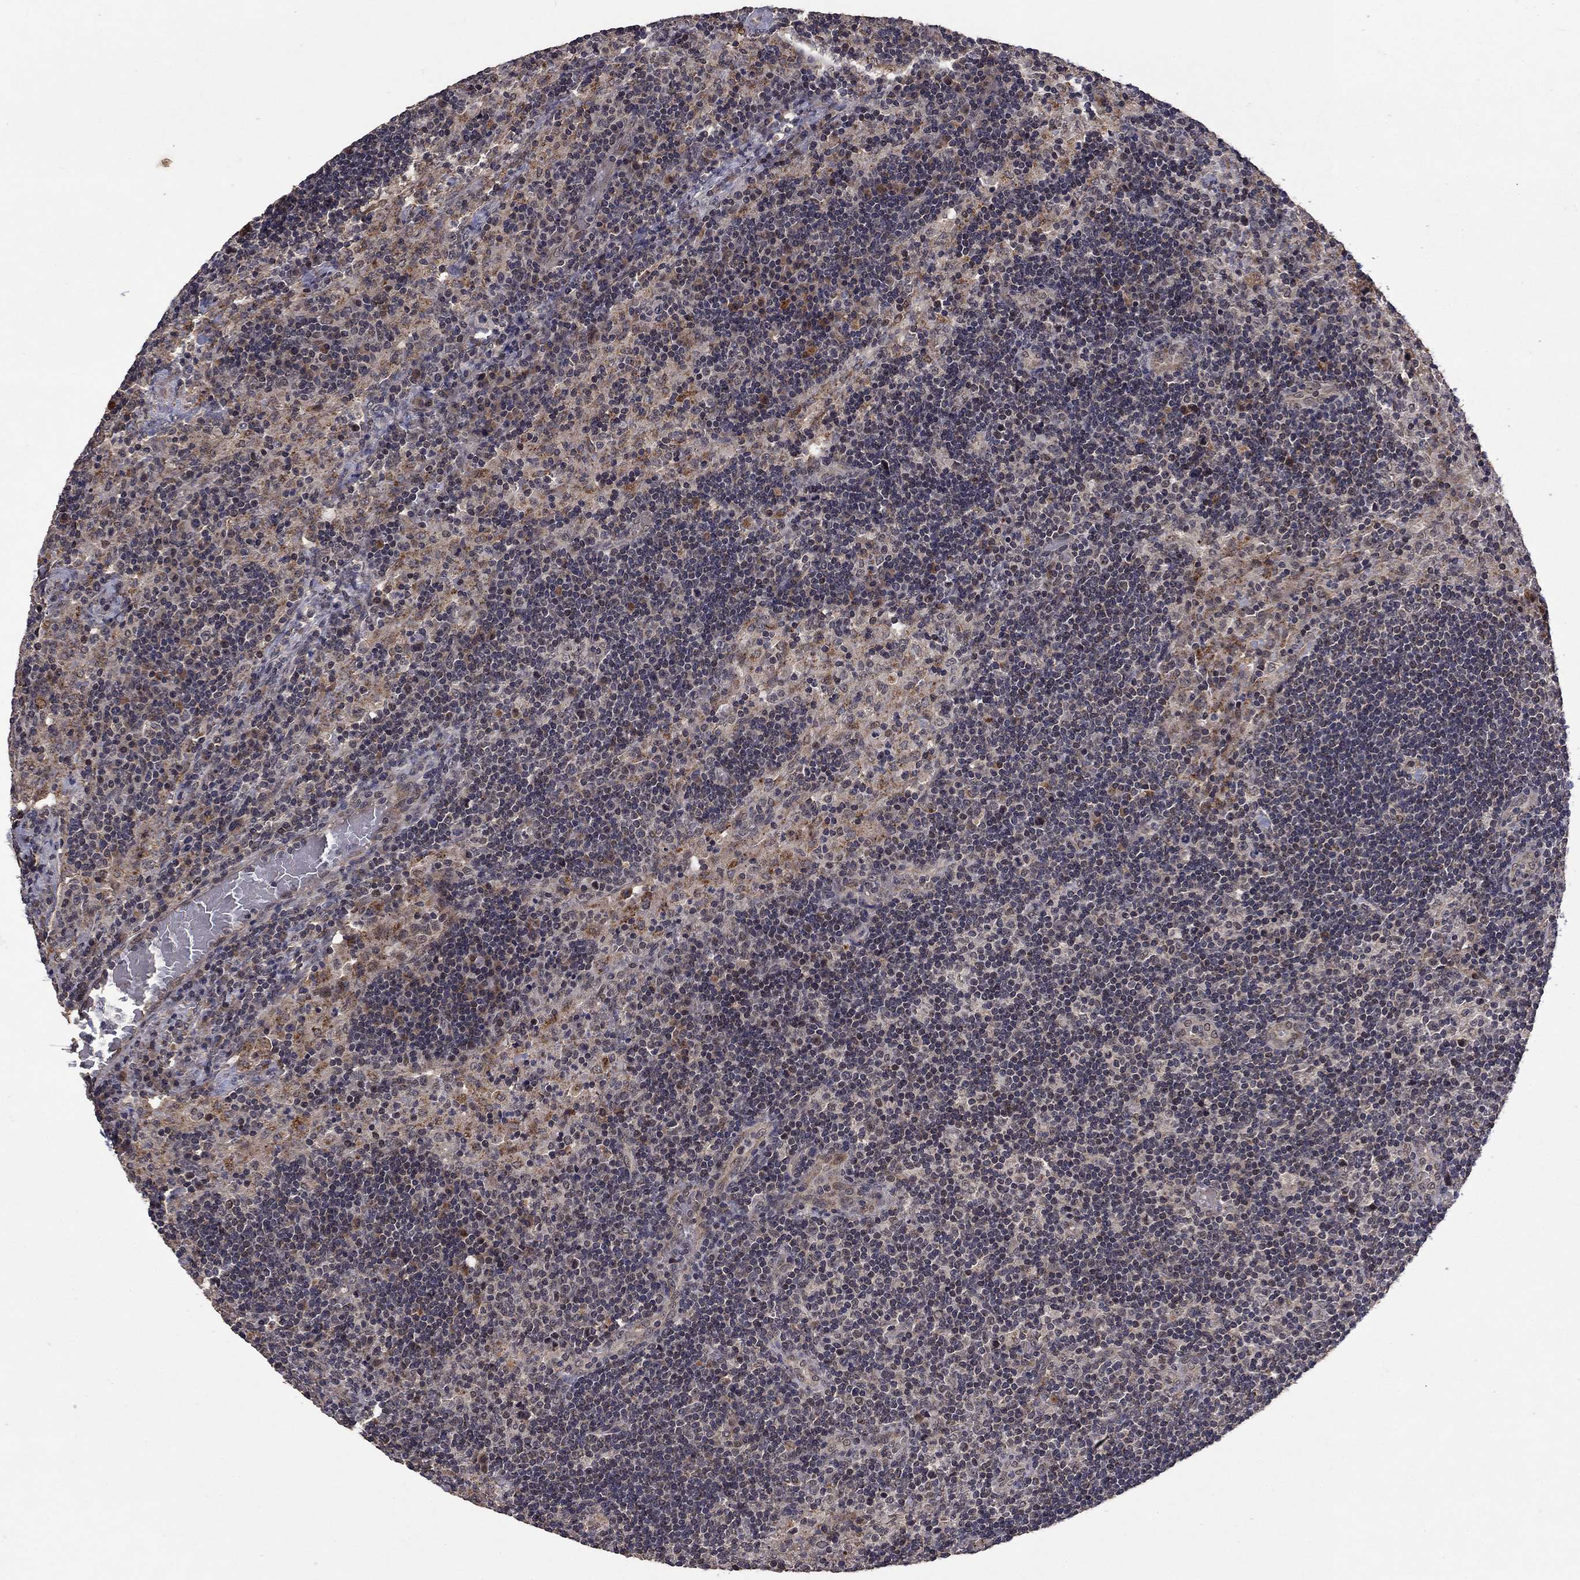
{"staining": {"intensity": "moderate", "quantity": "<25%", "location": "cytoplasmic/membranous"}, "tissue": "lymph node", "cell_type": "Non-germinal center cells", "image_type": "normal", "snomed": [{"axis": "morphology", "description": "Normal tissue, NOS"}, {"axis": "topography", "description": "Lymph node"}], "caption": "High-magnification brightfield microscopy of unremarkable lymph node stained with DAB (3,3'-diaminobenzidine) (brown) and counterstained with hematoxylin (blue). non-germinal center cells exhibit moderate cytoplasmic/membranous staining is appreciated in about<25% of cells. The protein is stained brown, and the nuclei are stained in blue (DAB IHC with brightfield microscopy, high magnification).", "gene": "DHRS1", "patient": {"sex": "male", "age": 63}}